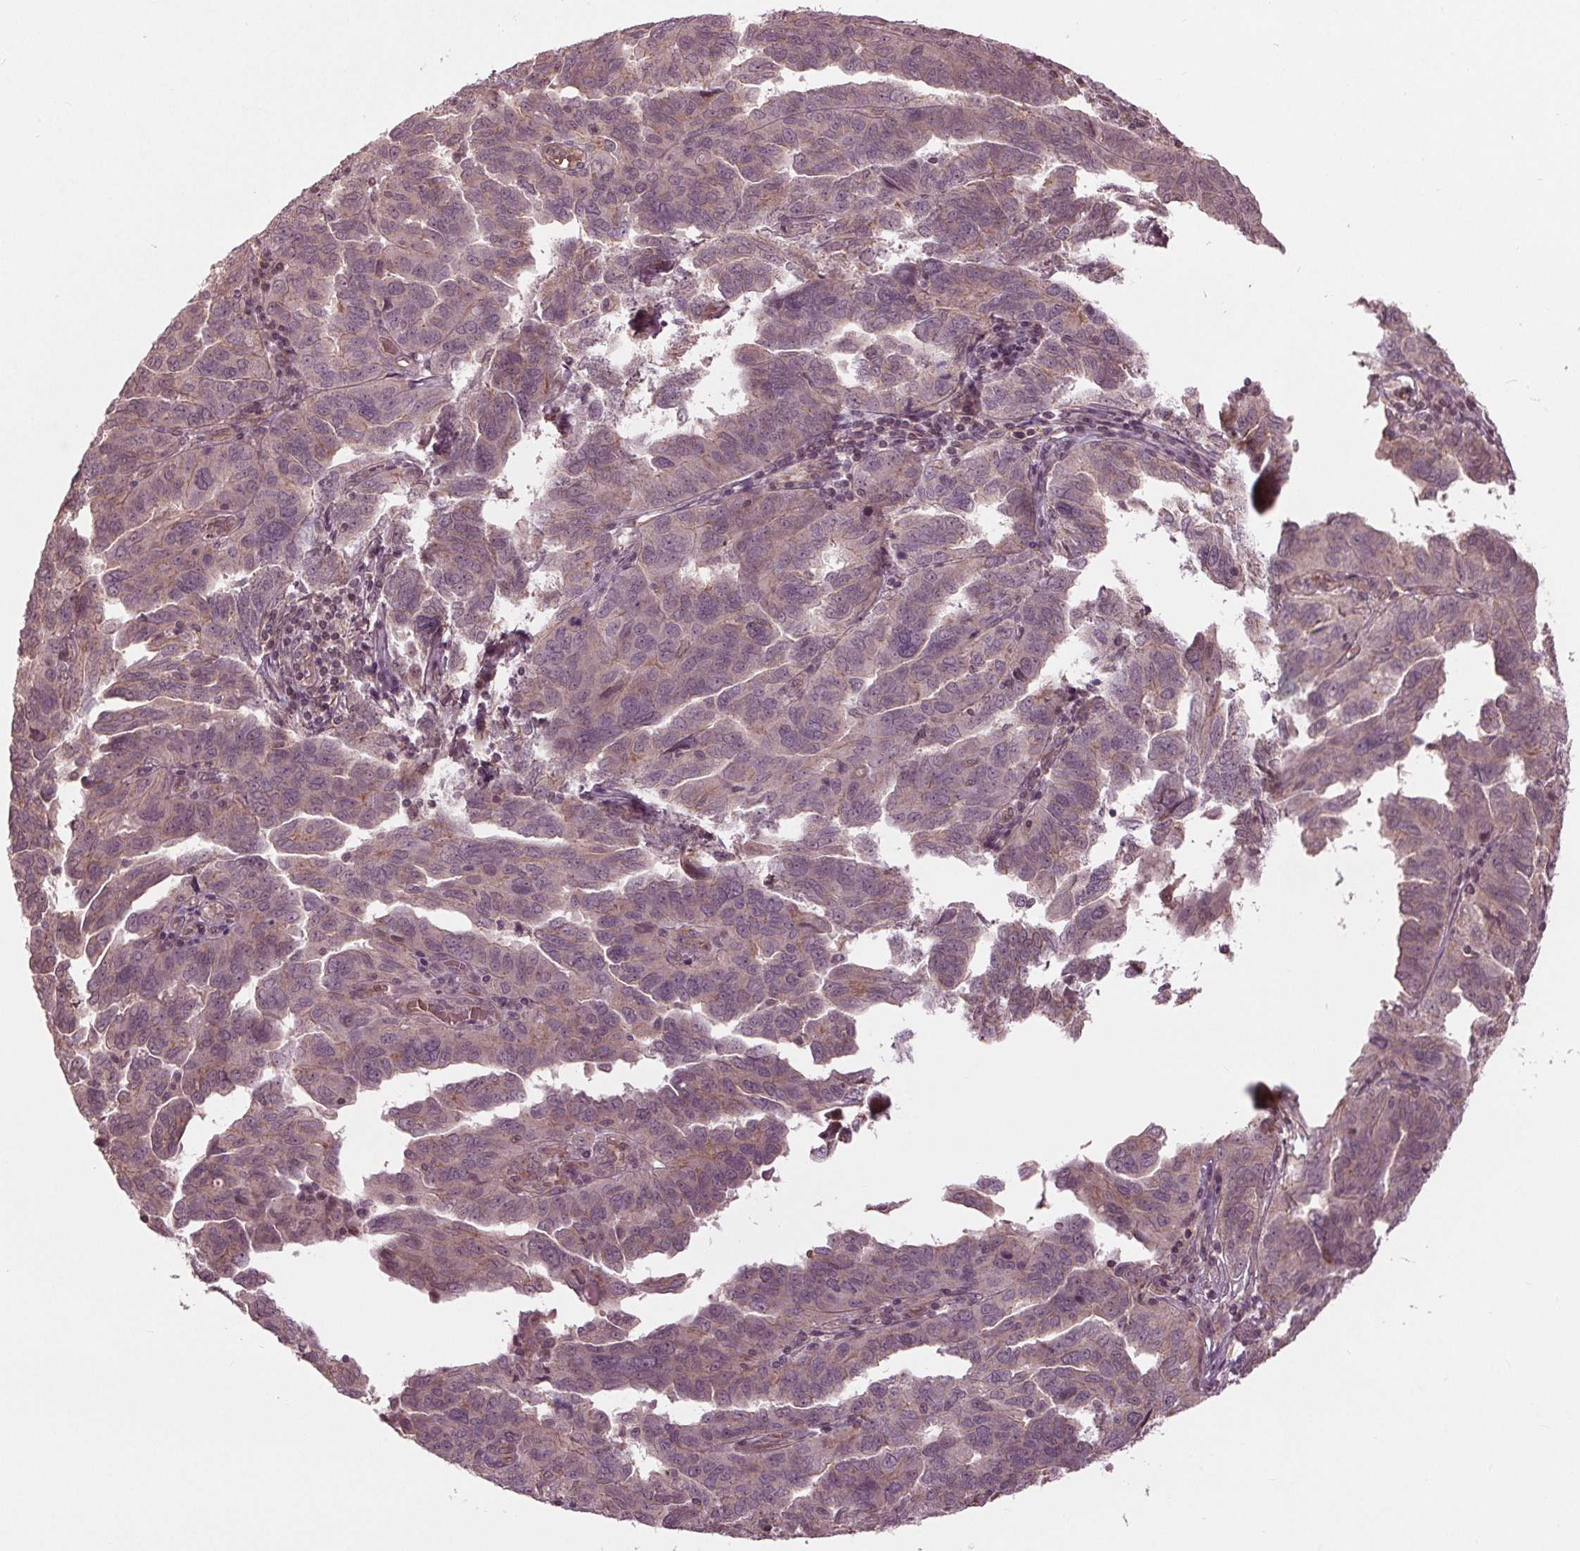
{"staining": {"intensity": "weak", "quantity": "<25%", "location": "cytoplasmic/membranous"}, "tissue": "ovarian cancer", "cell_type": "Tumor cells", "image_type": "cancer", "snomed": [{"axis": "morphology", "description": "Cystadenocarcinoma, serous, NOS"}, {"axis": "topography", "description": "Ovary"}], "caption": "There is no significant positivity in tumor cells of ovarian cancer.", "gene": "BTBD1", "patient": {"sex": "female", "age": 64}}